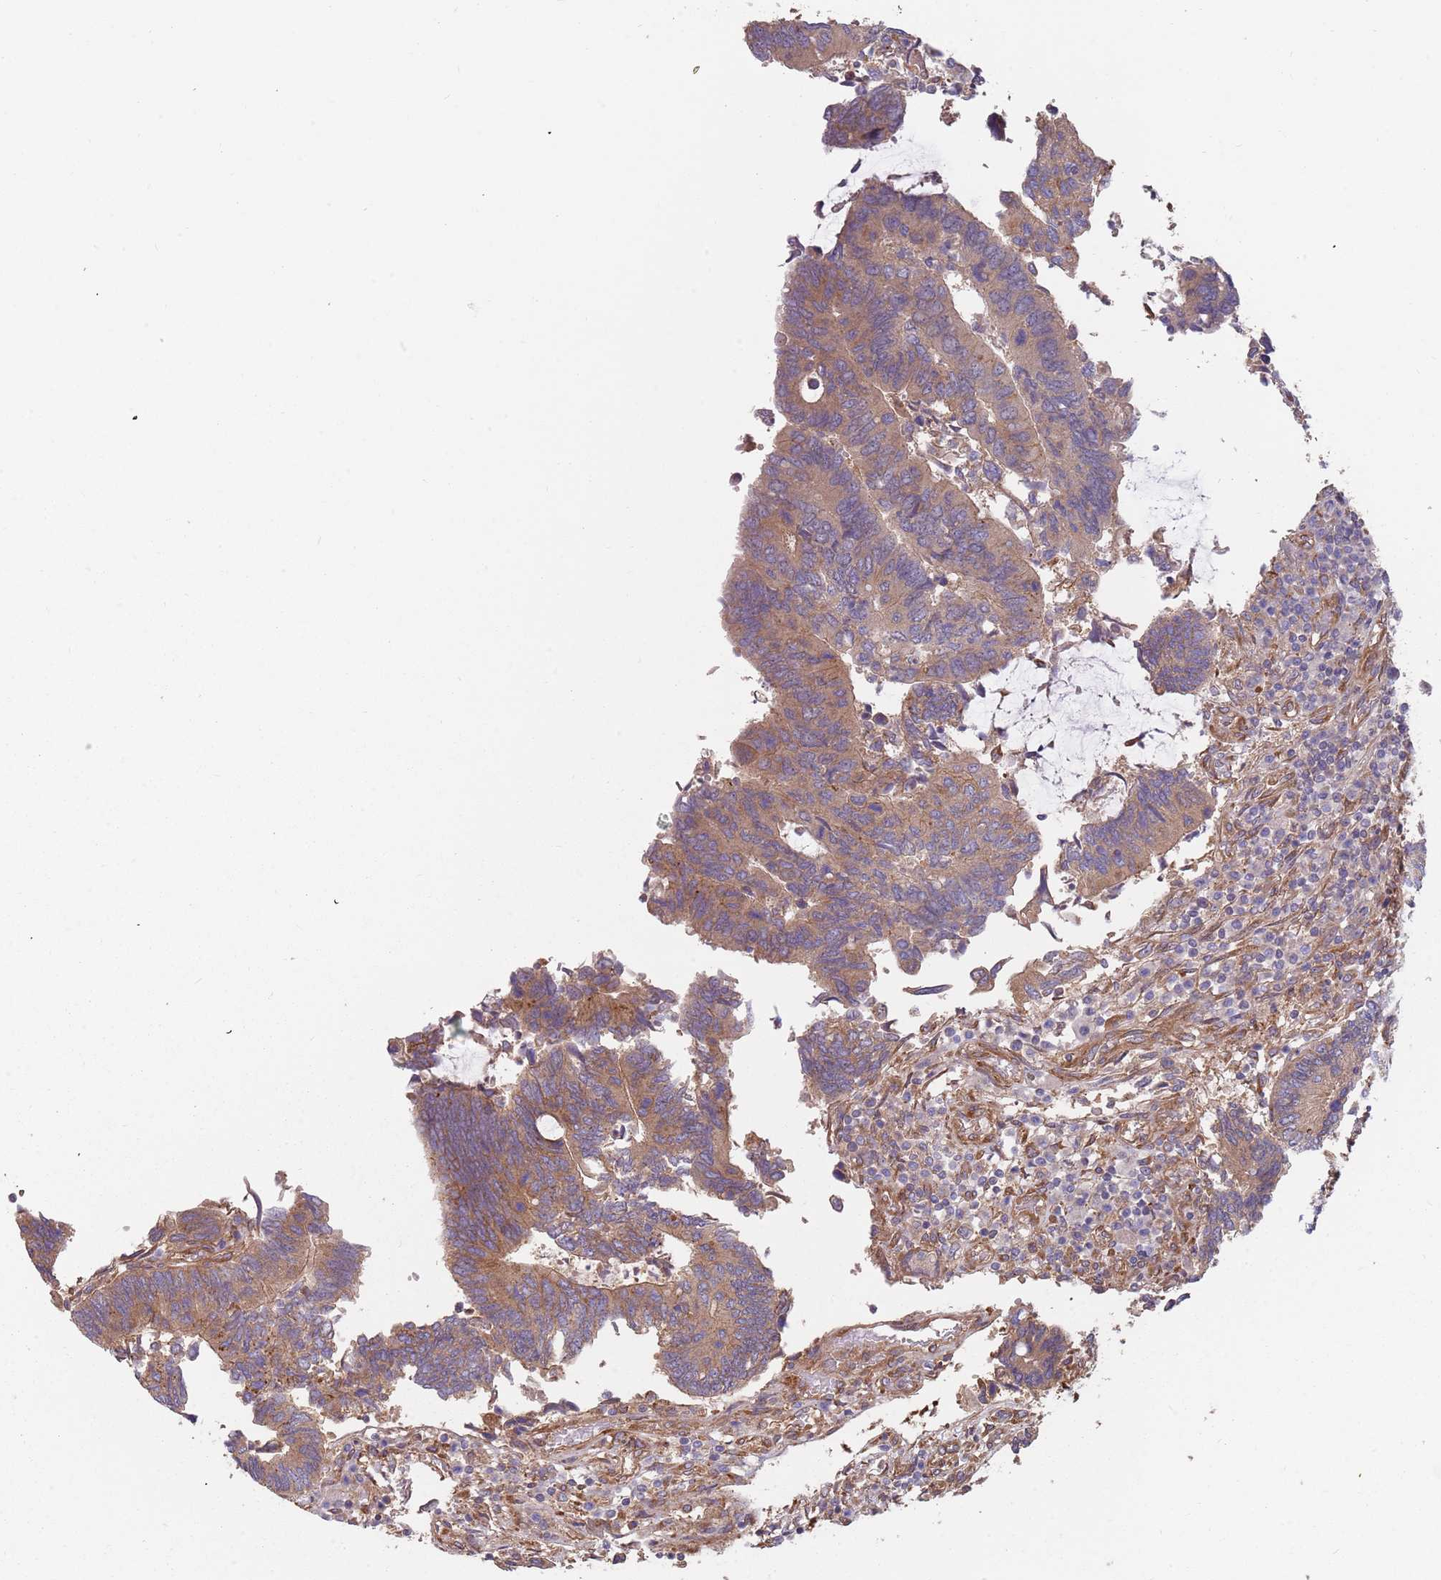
{"staining": {"intensity": "moderate", "quantity": "<25%", "location": "cytoplasmic/membranous"}, "tissue": "colorectal cancer", "cell_type": "Tumor cells", "image_type": "cancer", "snomed": [{"axis": "morphology", "description": "Adenocarcinoma, NOS"}, {"axis": "topography", "description": "Colon"}], "caption": "This image reveals colorectal cancer (adenocarcinoma) stained with IHC to label a protein in brown. The cytoplasmic/membranous of tumor cells show moderate positivity for the protein. Nuclei are counter-stained blue.", "gene": "SPDL1", "patient": {"sex": "male", "age": 87}}